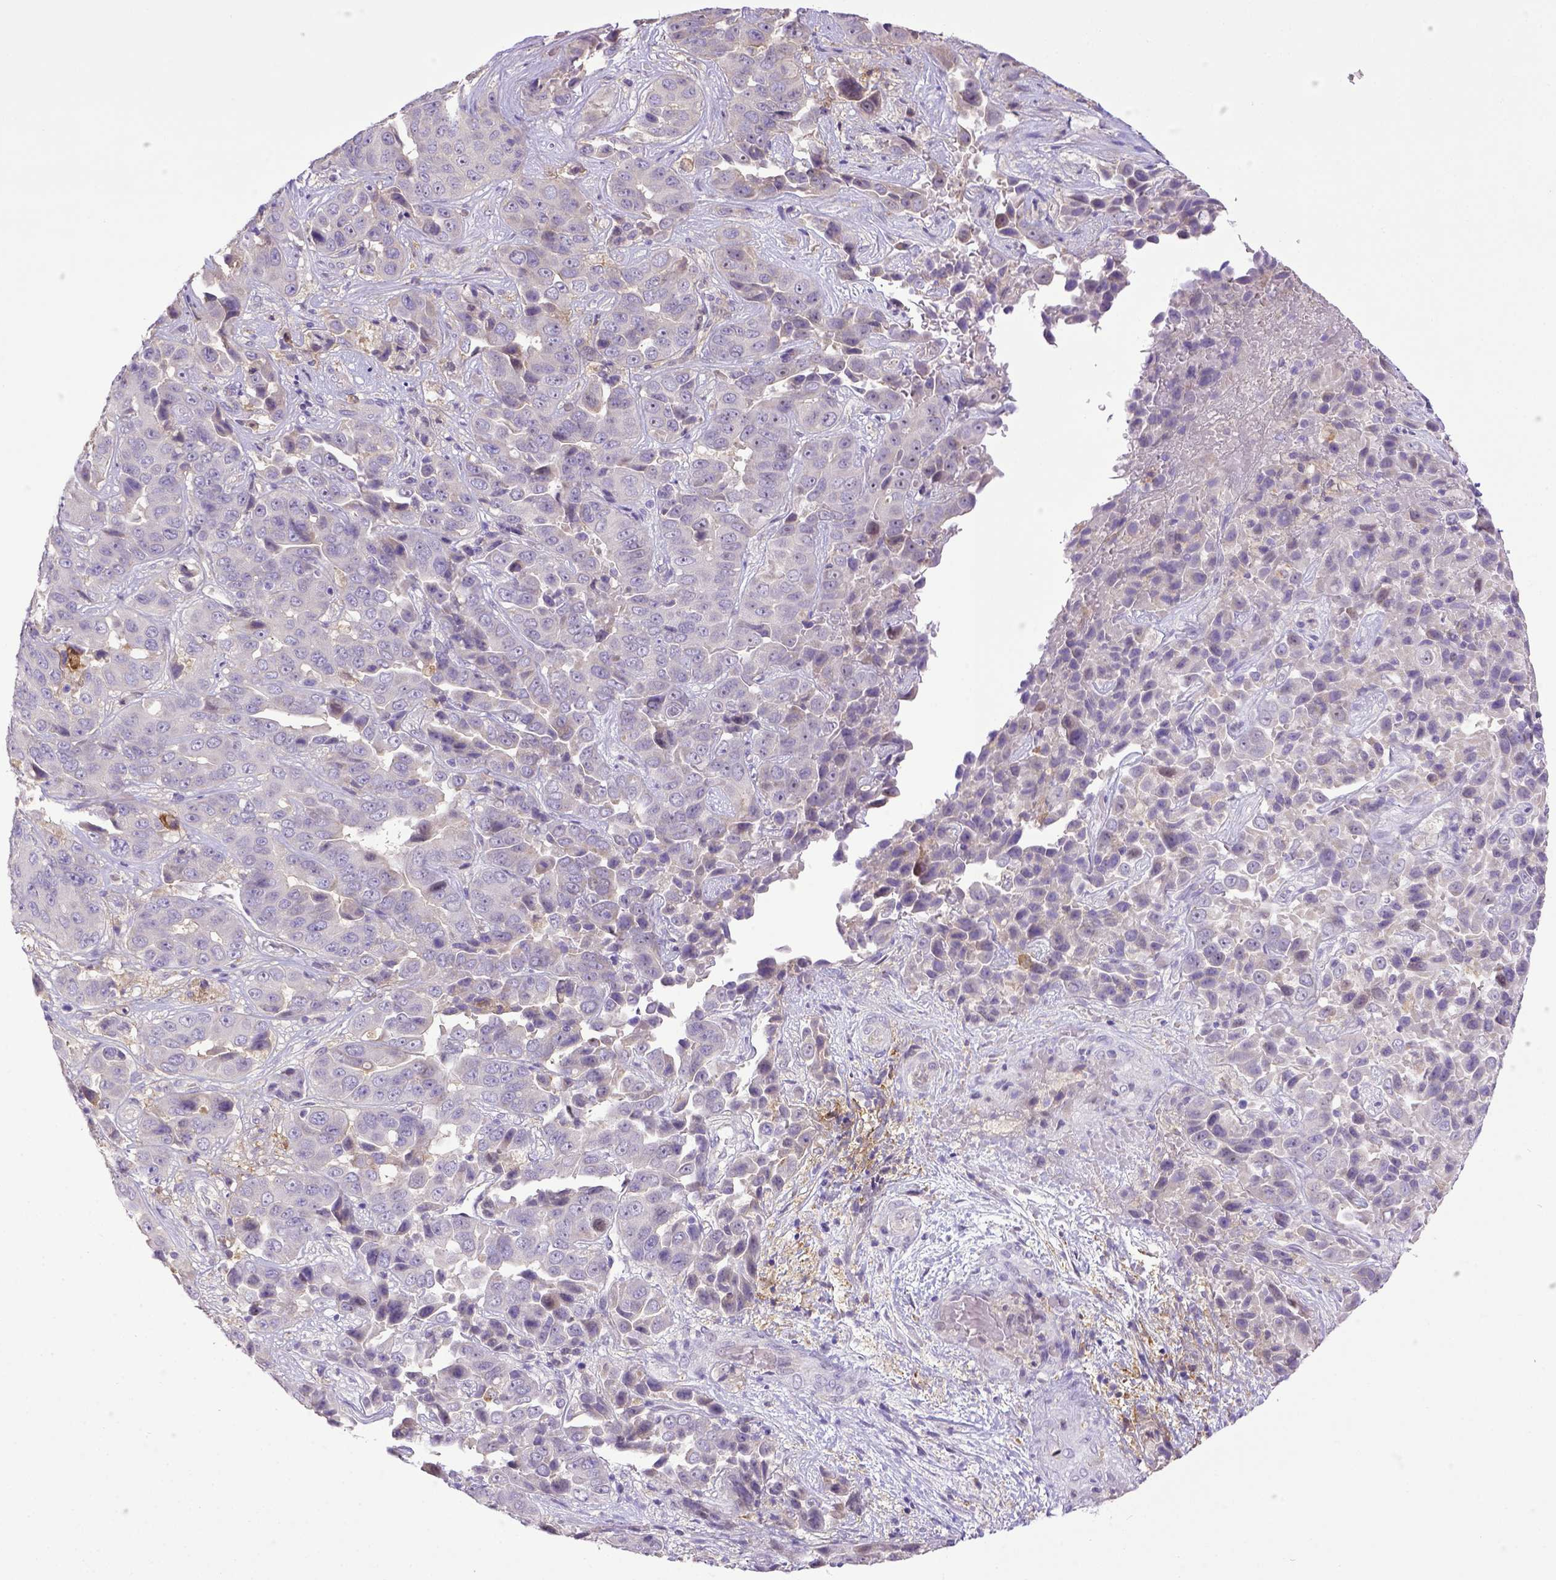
{"staining": {"intensity": "negative", "quantity": "none", "location": "none"}, "tissue": "liver cancer", "cell_type": "Tumor cells", "image_type": "cancer", "snomed": [{"axis": "morphology", "description": "Cholangiocarcinoma"}, {"axis": "topography", "description": "Liver"}], "caption": "Immunohistochemical staining of human liver cancer (cholangiocarcinoma) displays no significant positivity in tumor cells.", "gene": "CD40", "patient": {"sex": "female", "age": 52}}